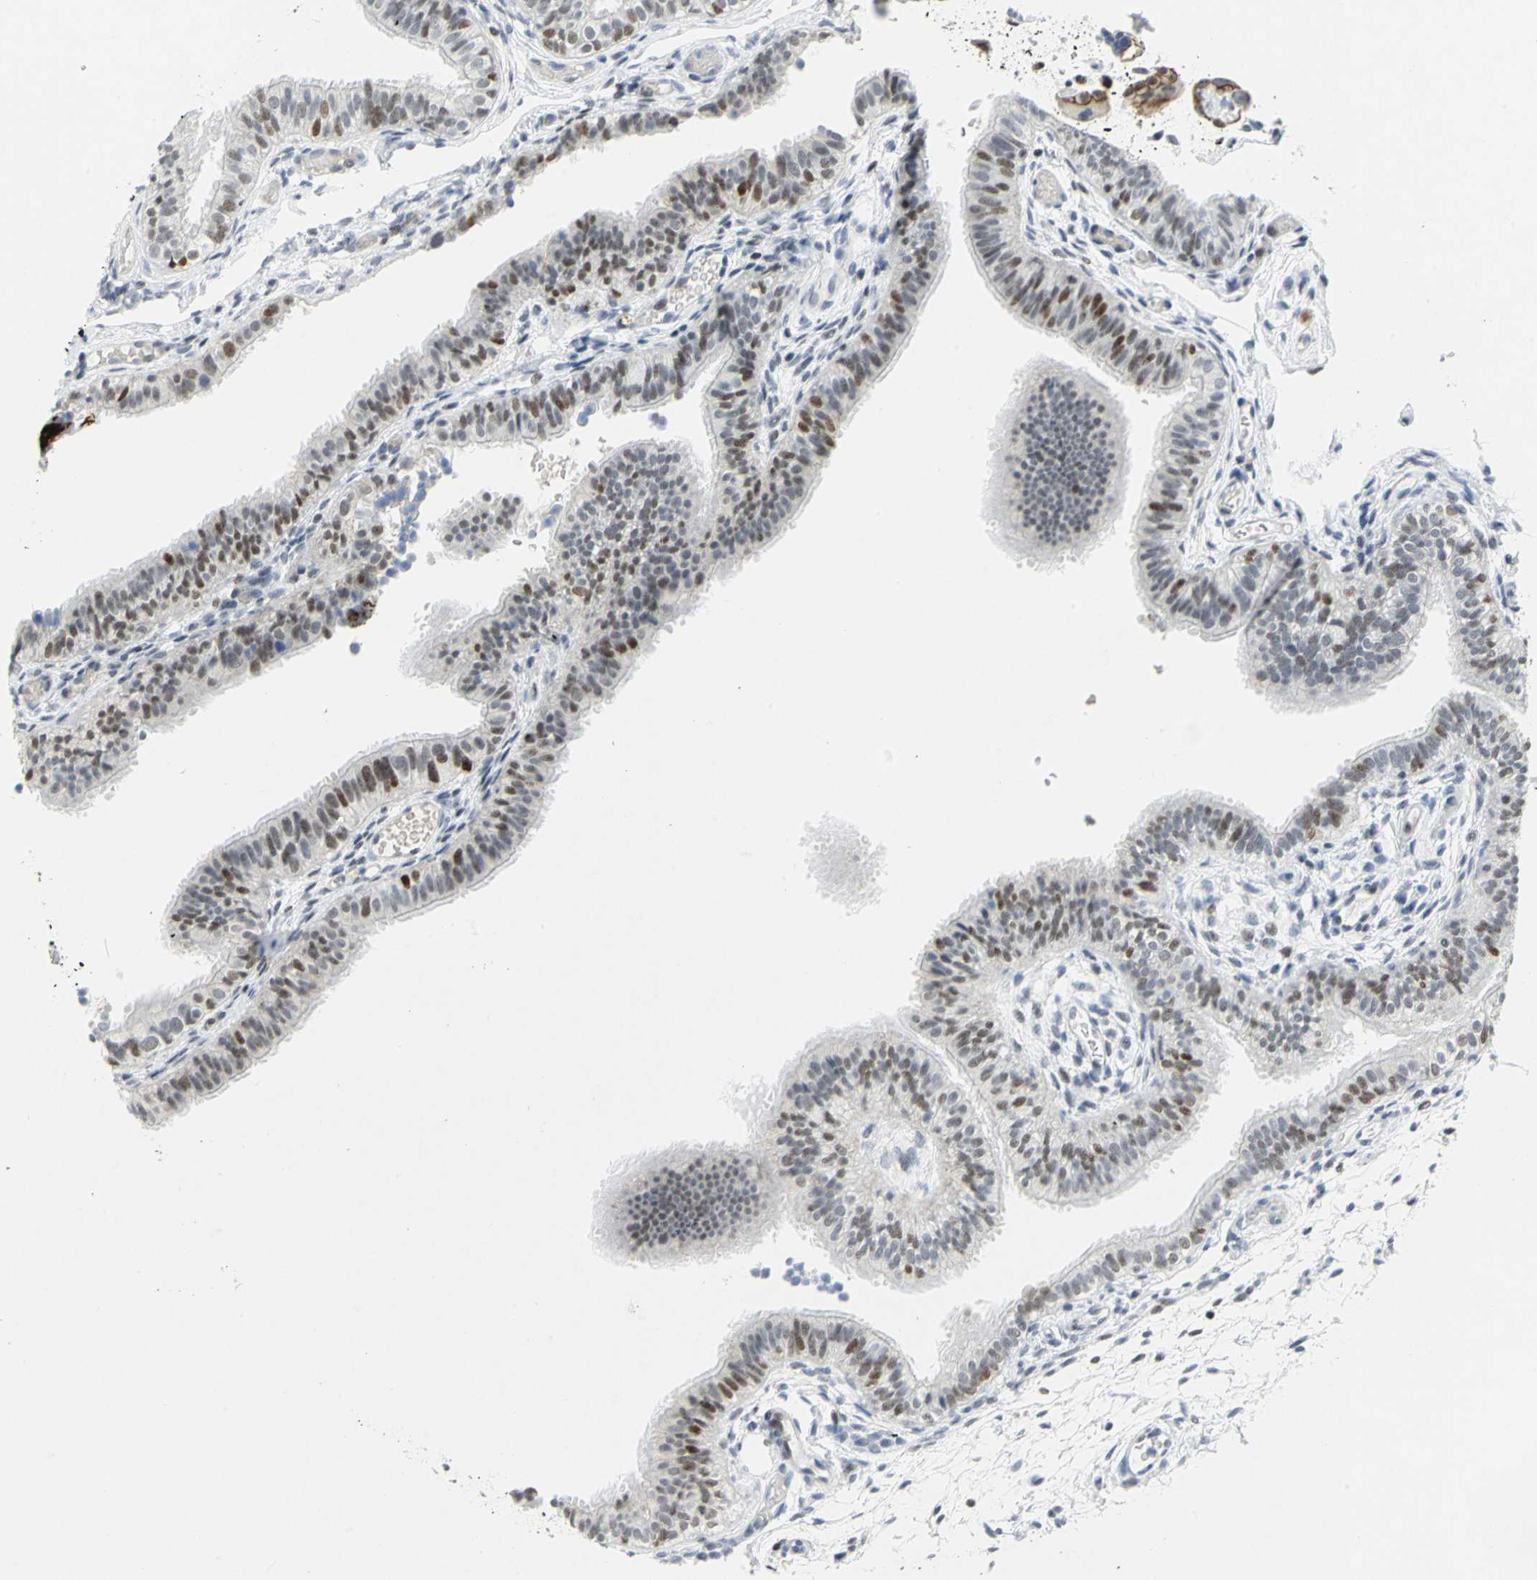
{"staining": {"intensity": "moderate", "quantity": "25%-75%", "location": "cytoplasmic/membranous"}, "tissue": "fallopian tube", "cell_type": "Glandular cells", "image_type": "normal", "snomed": [{"axis": "morphology", "description": "Normal tissue, NOS"}, {"axis": "morphology", "description": "Dermoid, NOS"}, {"axis": "topography", "description": "Fallopian tube"}], "caption": "Immunohistochemistry (IHC) (DAB) staining of unremarkable fallopian tube reveals moderate cytoplasmic/membranous protein positivity in approximately 25%-75% of glandular cells. Using DAB (3,3'-diaminobenzidine) (brown) and hematoxylin (blue) stains, captured at high magnification using brightfield microscopy.", "gene": "RPA1", "patient": {"sex": "female", "age": 33}}